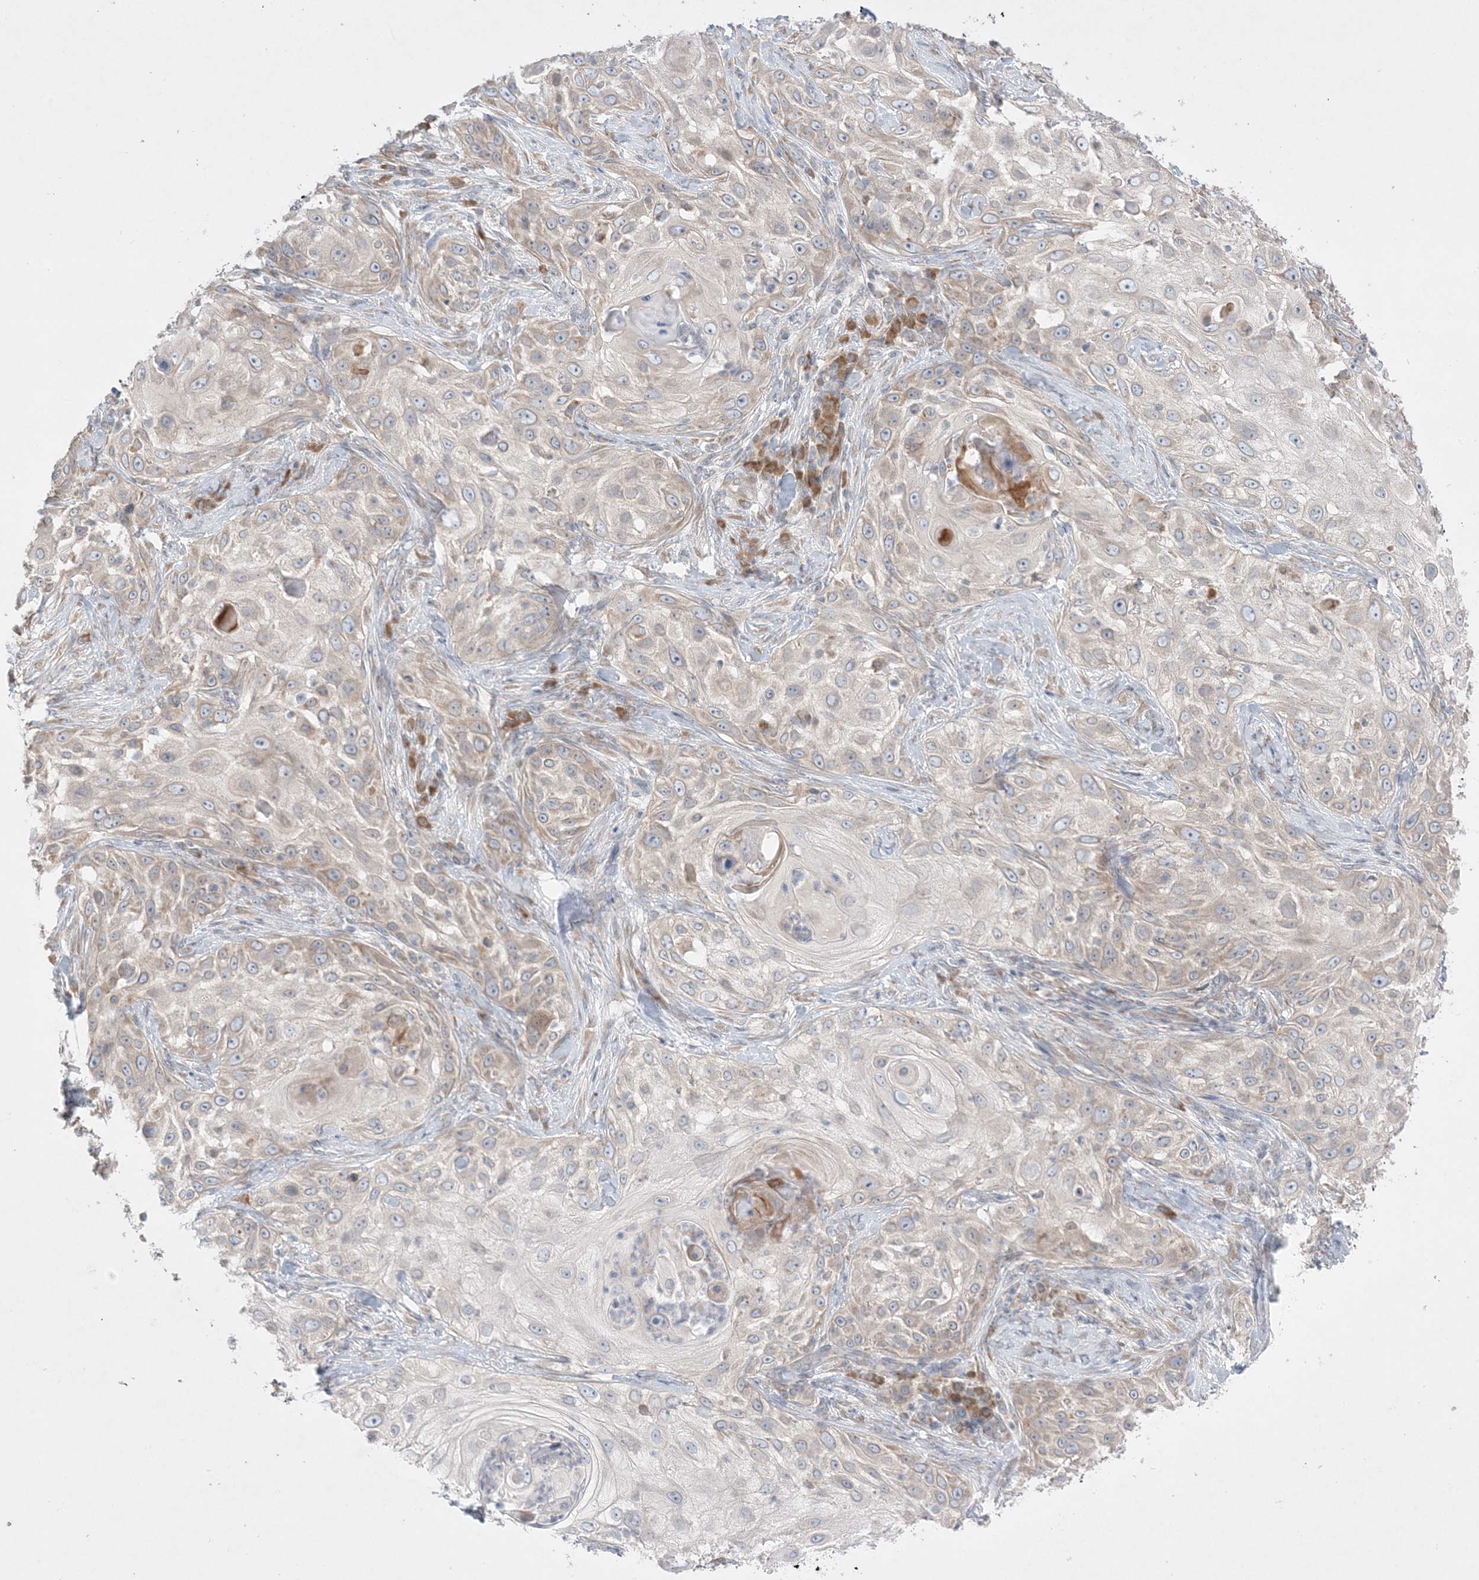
{"staining": {"intensity": "weak", "quantity": "25%-75%", "location": "cytoplasmic/membranous"}, "tissue": "skin cancer", "cell_type": "Tumor cells", "image_type": "cancer", "snomed": [{"axis": "morphology", "description": "Squamous cell carcinoma, NOS"}, {"axis": "topography", "description": "Skin"}], "caption": "Squamous cell carcinoma (skin) stained with IHC shows weak cytoplasmic/membranous positivity in approximately 25%-75% of tumor cells. Immunohistochemistry stains the protein in brown and the nuclei are stained blue.", "gene": "MMGT1", "patient": {"sex": "female", "age": 44}}